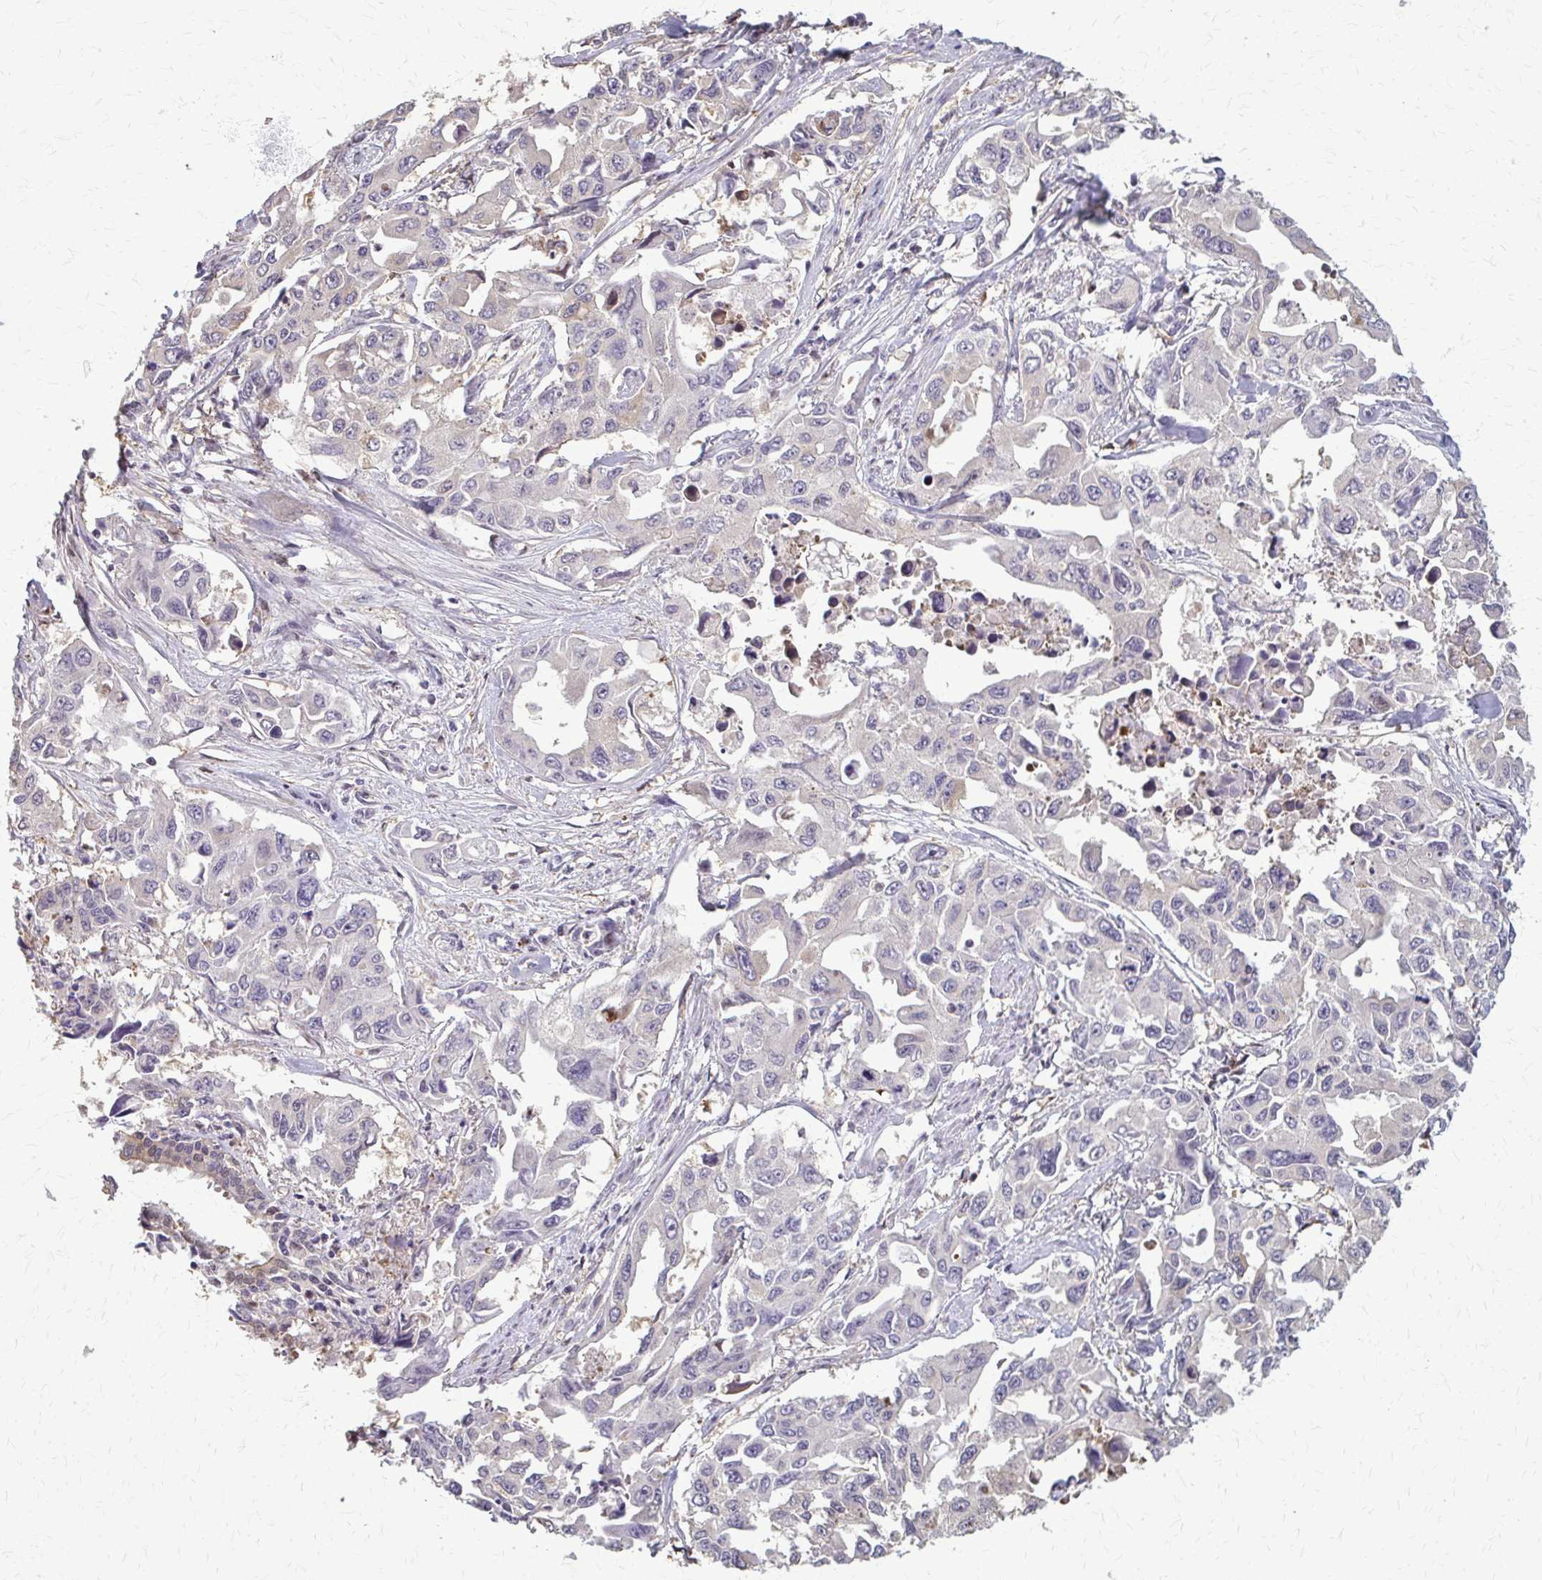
{"staining": {"intensity": "negative", "quantity": "none", "location": "none"}, "tissue": "lung cancer", "cell_type": "Tumor cells", "image_type": "cancer", "snomed": [{"axis": "morphology", "description": "Adenocarcinoma, NOS"}, {"axis": "topography", "description": "Lung"}], "caption": "Immunohistochemical staining of adenocarcinoma (lung) reveals no significant expression in tumor cells.", "gene": "ZNF34", "patient": {"sex": "male", "age": 64}}